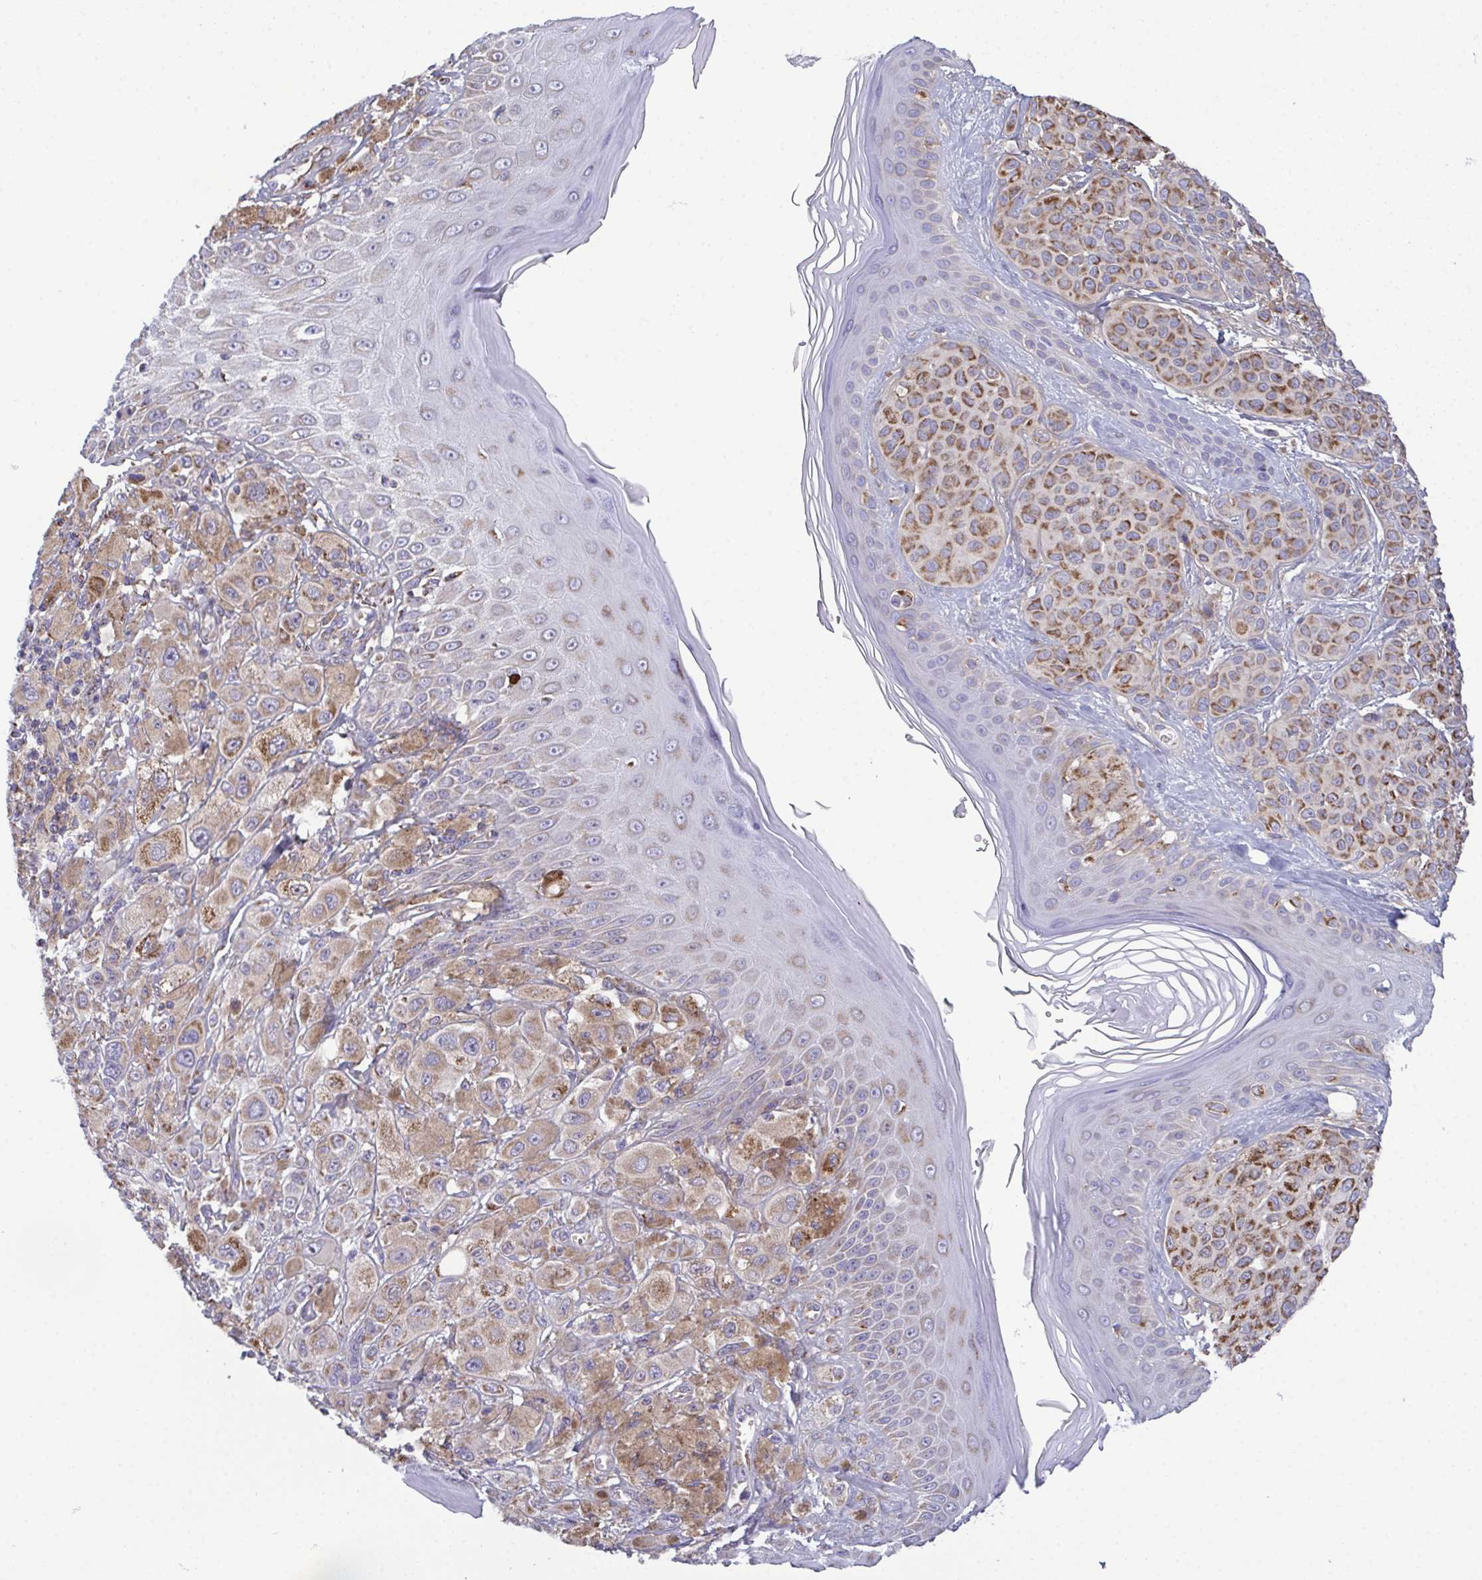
{"staining": {"intensity": "moderate", "quantity": "25%-75%", "location": "cytoplasmic/membranous"}, "tissue": "melanoma", "cell_type": "Tumor cells", "image_type": "cancer", "snomed": [{"axis": "morphology", "description": "Malignant melanoma, NOS"}, {"axis": "topography", "description": "Skin"}], "caption": "This is a photomicrograph of IHC staining of melanoma, which shows moderate positivity in the cytoplasmic/membranous of tumor cells.", "gene": "CSDE1", "patient": {"sex": "male", "age": 67}}